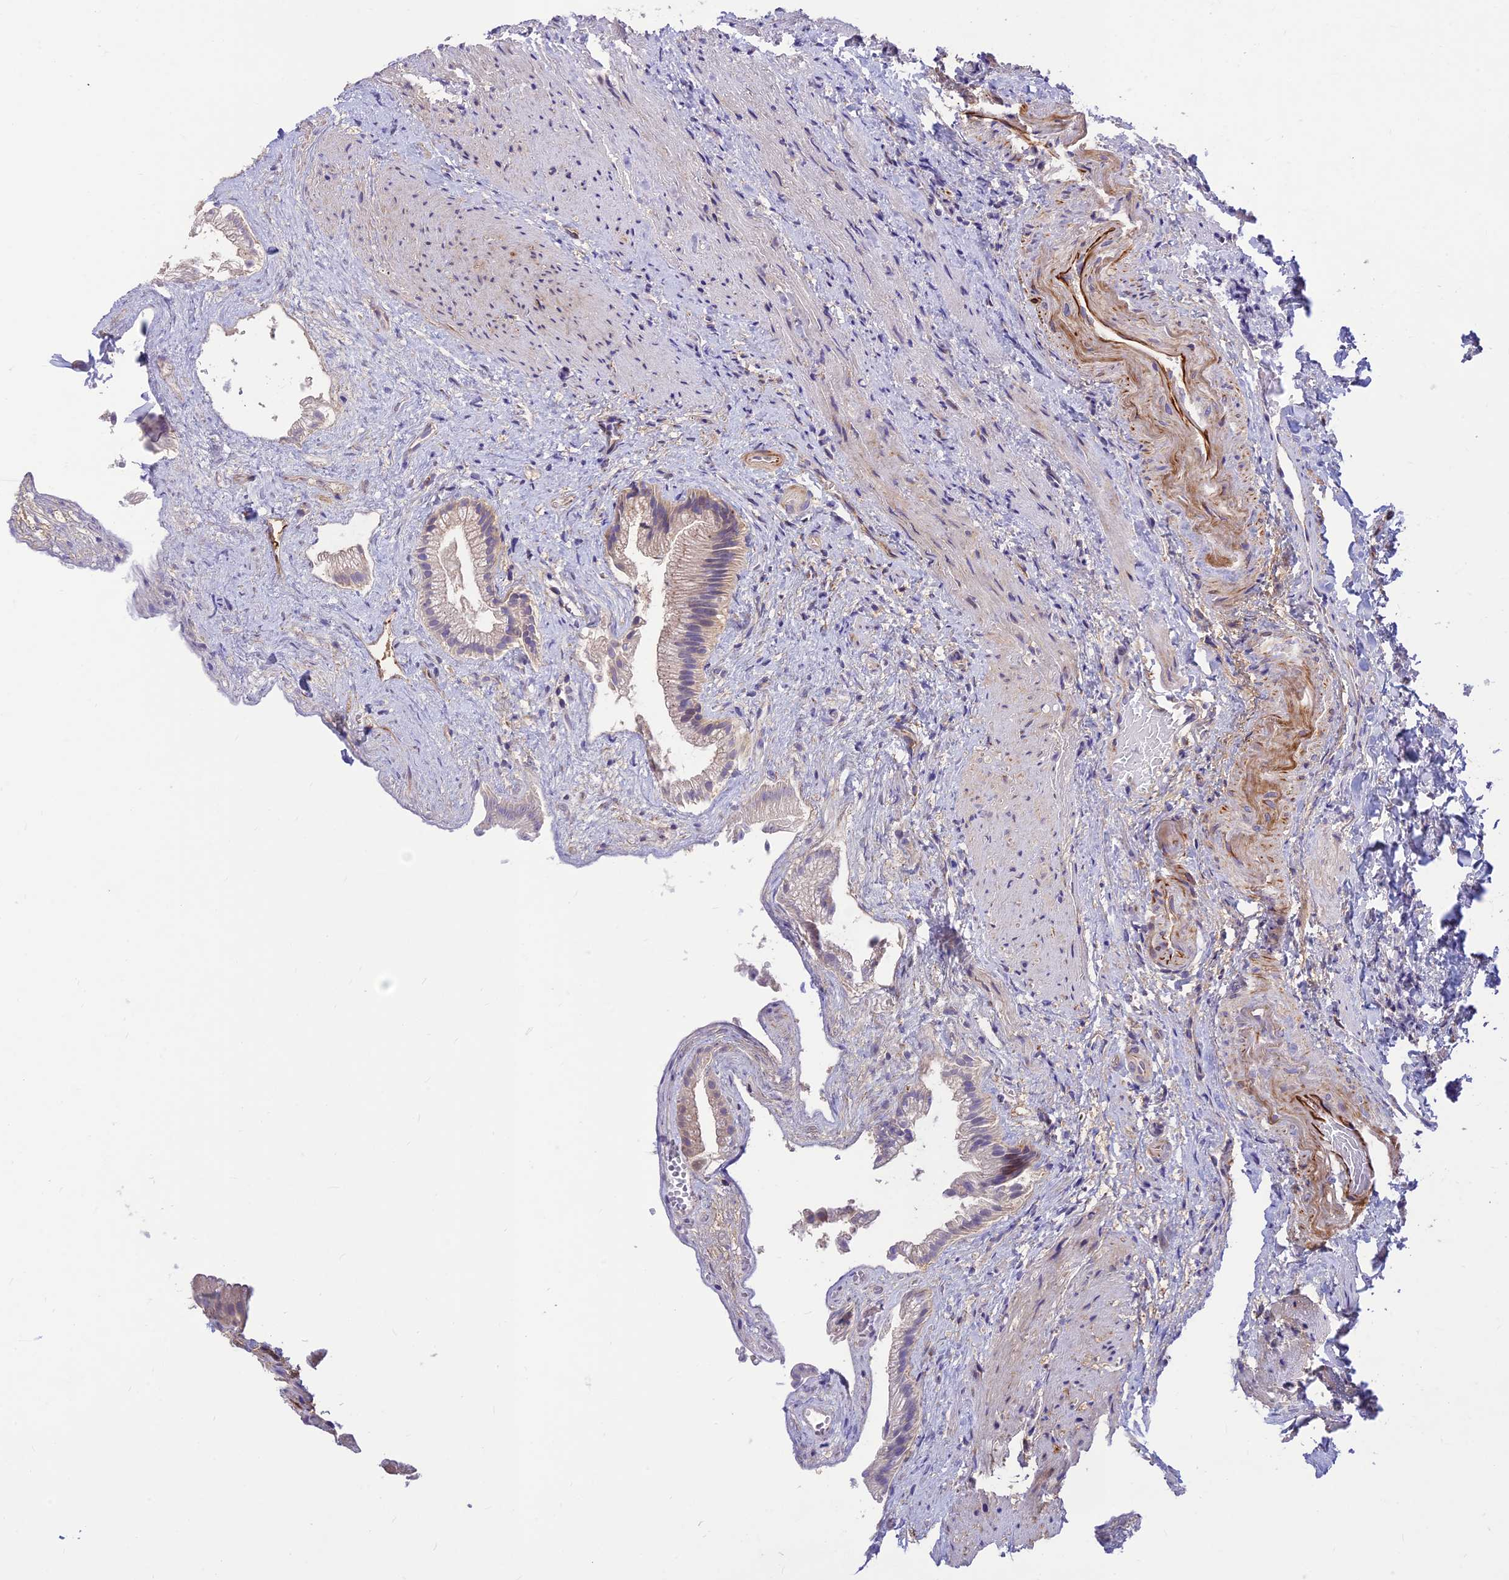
{"staining": {"intensity": "moderate", "quantity": "25%-75%", "location": "cytoplasmic/membranous"}, "tissue": "gallbladder", "cell_type": "Glandular cells", "image_type": "normal", "snomed": [{"axis": "morphology", "description": "Normal tissue, NOS"}, {"axis": "morphology", "description": "Inflammation, NOS"}, {"axis": "topography", "description": "Gallbladder"}], "caption": "The immunohistochemical stain labels moderate cytoplasmic/membranous positivity in glandular cells of benign gallbladder. Nuclei are stained in blue.", "gene": "ST8SIA5", "patient": {"sex": "male", "age": 51}}